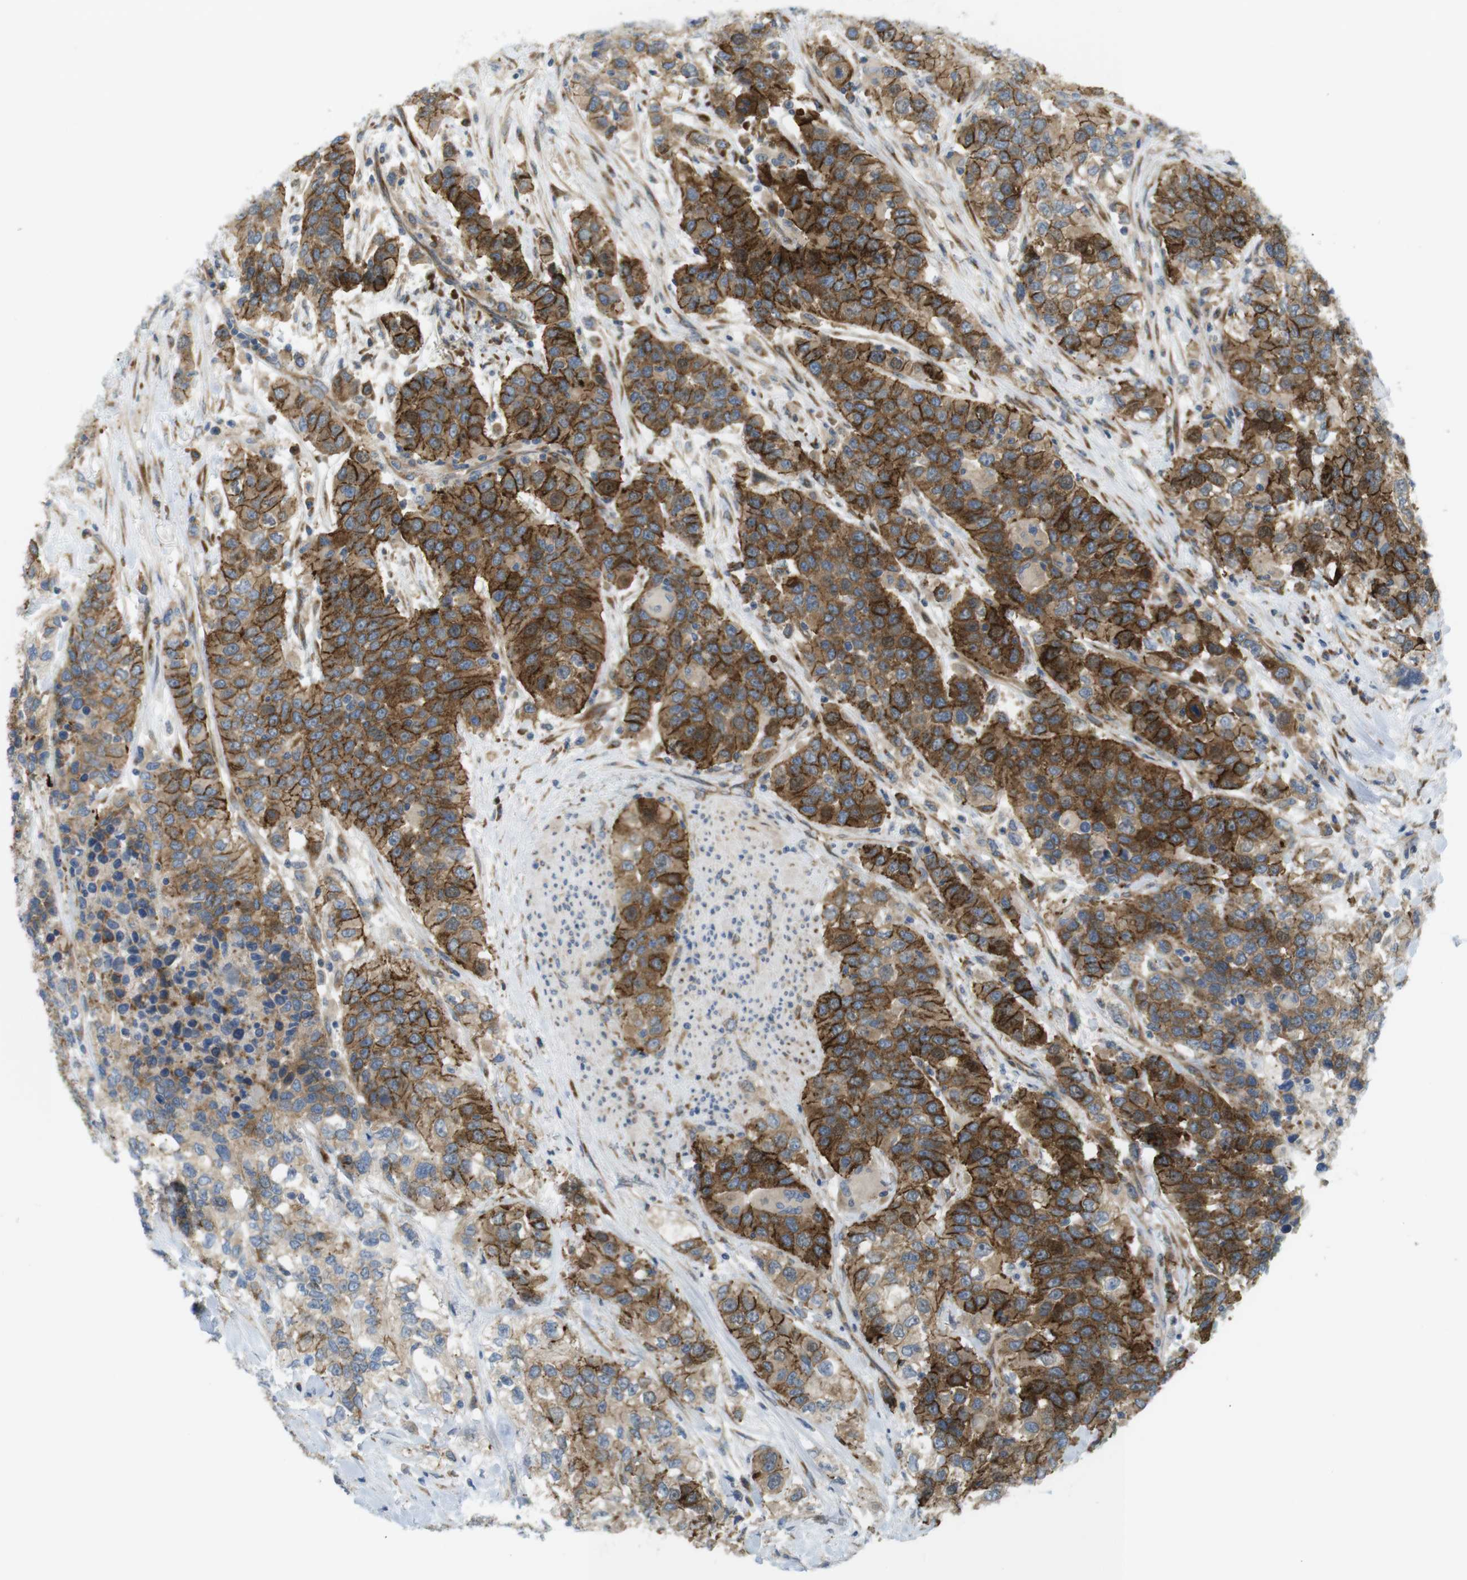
{"staining": {"intensity": "strong", "quantity": ">75%", "location": "cytoplasmic/membranous"}, "tissue": "urothelial cancer", "cell_type": "Tumor cells", "image_type": "cancer", "snomed": [{"axis": "morphology", "description": "Urothelial carcinoma, High grade"}, {"axis": "topography", "description": "Urinary bladder"}], "caption": "Strong cytoplasmic/membranous staining for a protein is present in about >75% of tumor cells of urothelial carcinoma (high-grade) using IHC.", "gene": "GJC3", "patient": {"sex": "female", "age": 80}}